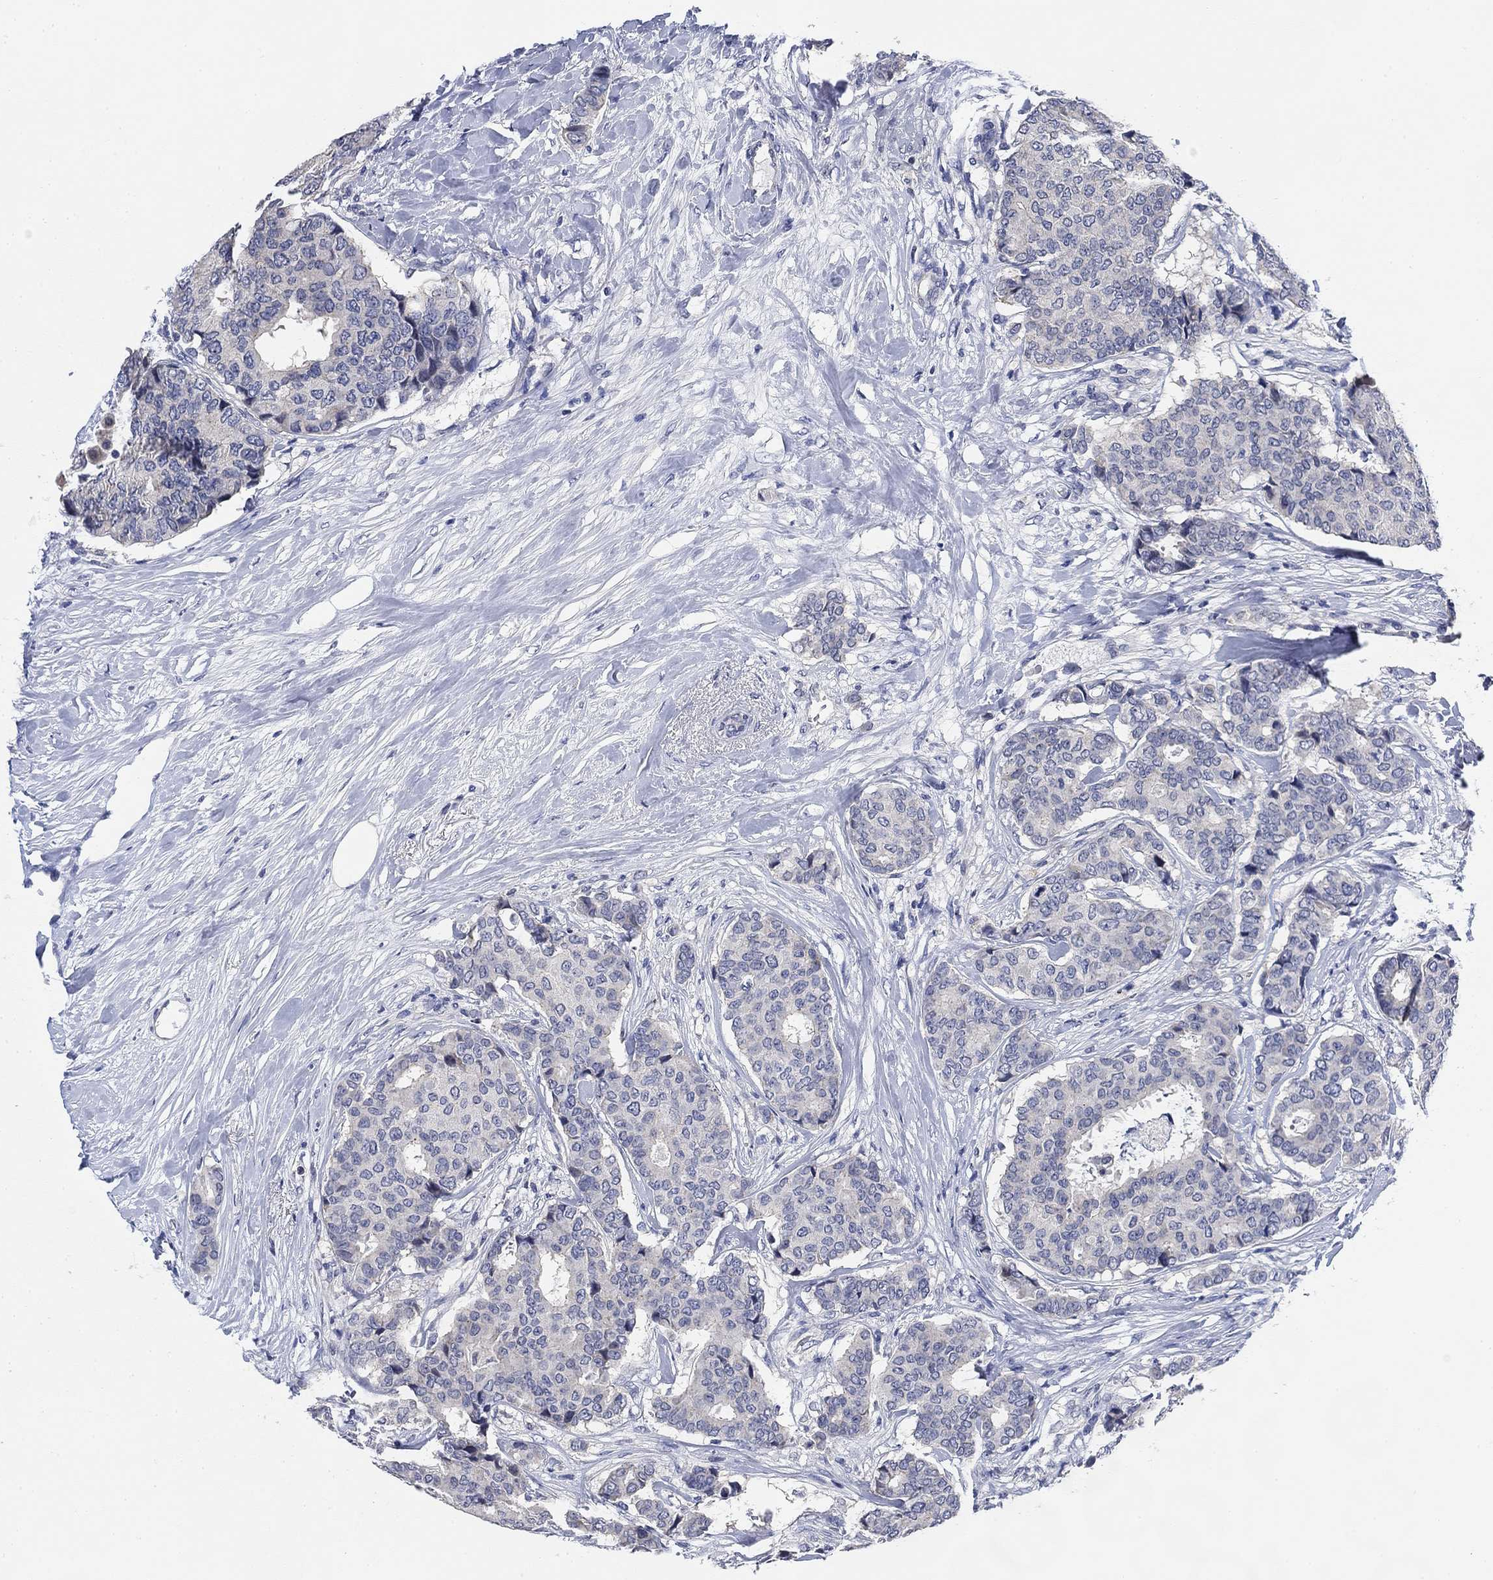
{"staining": {"intensity": "negative", "quantity": "none", "location": "none"}, "tissue": "breast cancer", "cell_type": "Tumor cells", "image_type": "cancer", "snomed": [{"axis": "morphology", "description": "Duct carcinoma"}, {"axis": "topography", "description": "Breast"}], "caption": "Immunohistochemistry (IHC) of breast cancer (invasive ductal carcinoma) shows no staining in tumor cells.", "gene": "DAZL", "patient": {"sex": "female", "age": 75}}